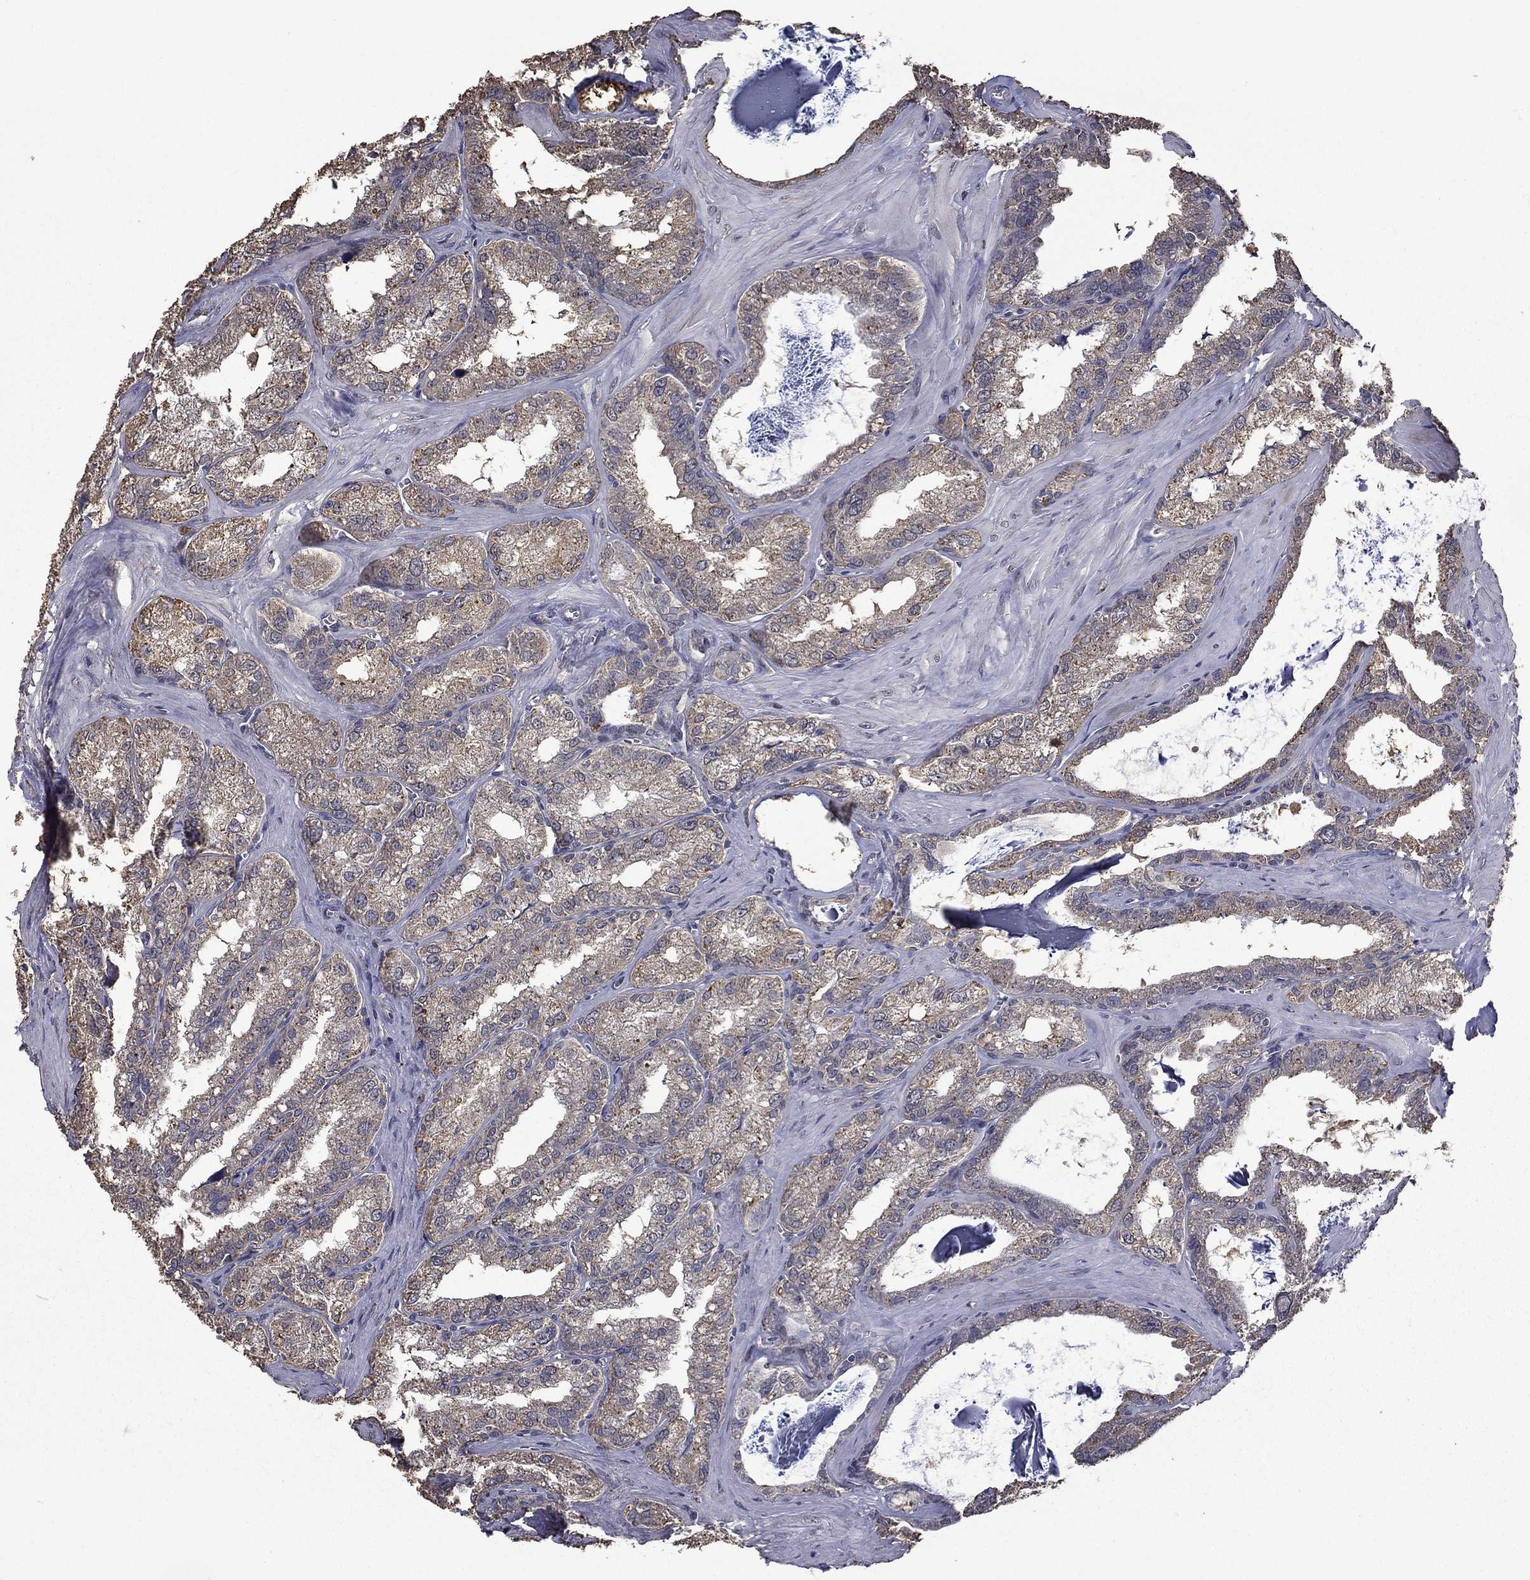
{"staining": {"intensity": "weak", "quantity": "<25%", "location": "cytoplasmic/membranous"}, "tissue": "seminal vesicle", "cell_type": "Glandular cells", "image_type": "normal", "snomed": [{"axis": "morphology", "description": "Normal tissue, NOS"}, {"axis": "topography", "description": "Seminal veicle"}], "caption": "This is an immunohistochemistry histopathology image of normal seminal vesicle. There is no expression in glandular cells.", "gene": "MFAP3L", "patient": {"sex": "male", "age": 57}}